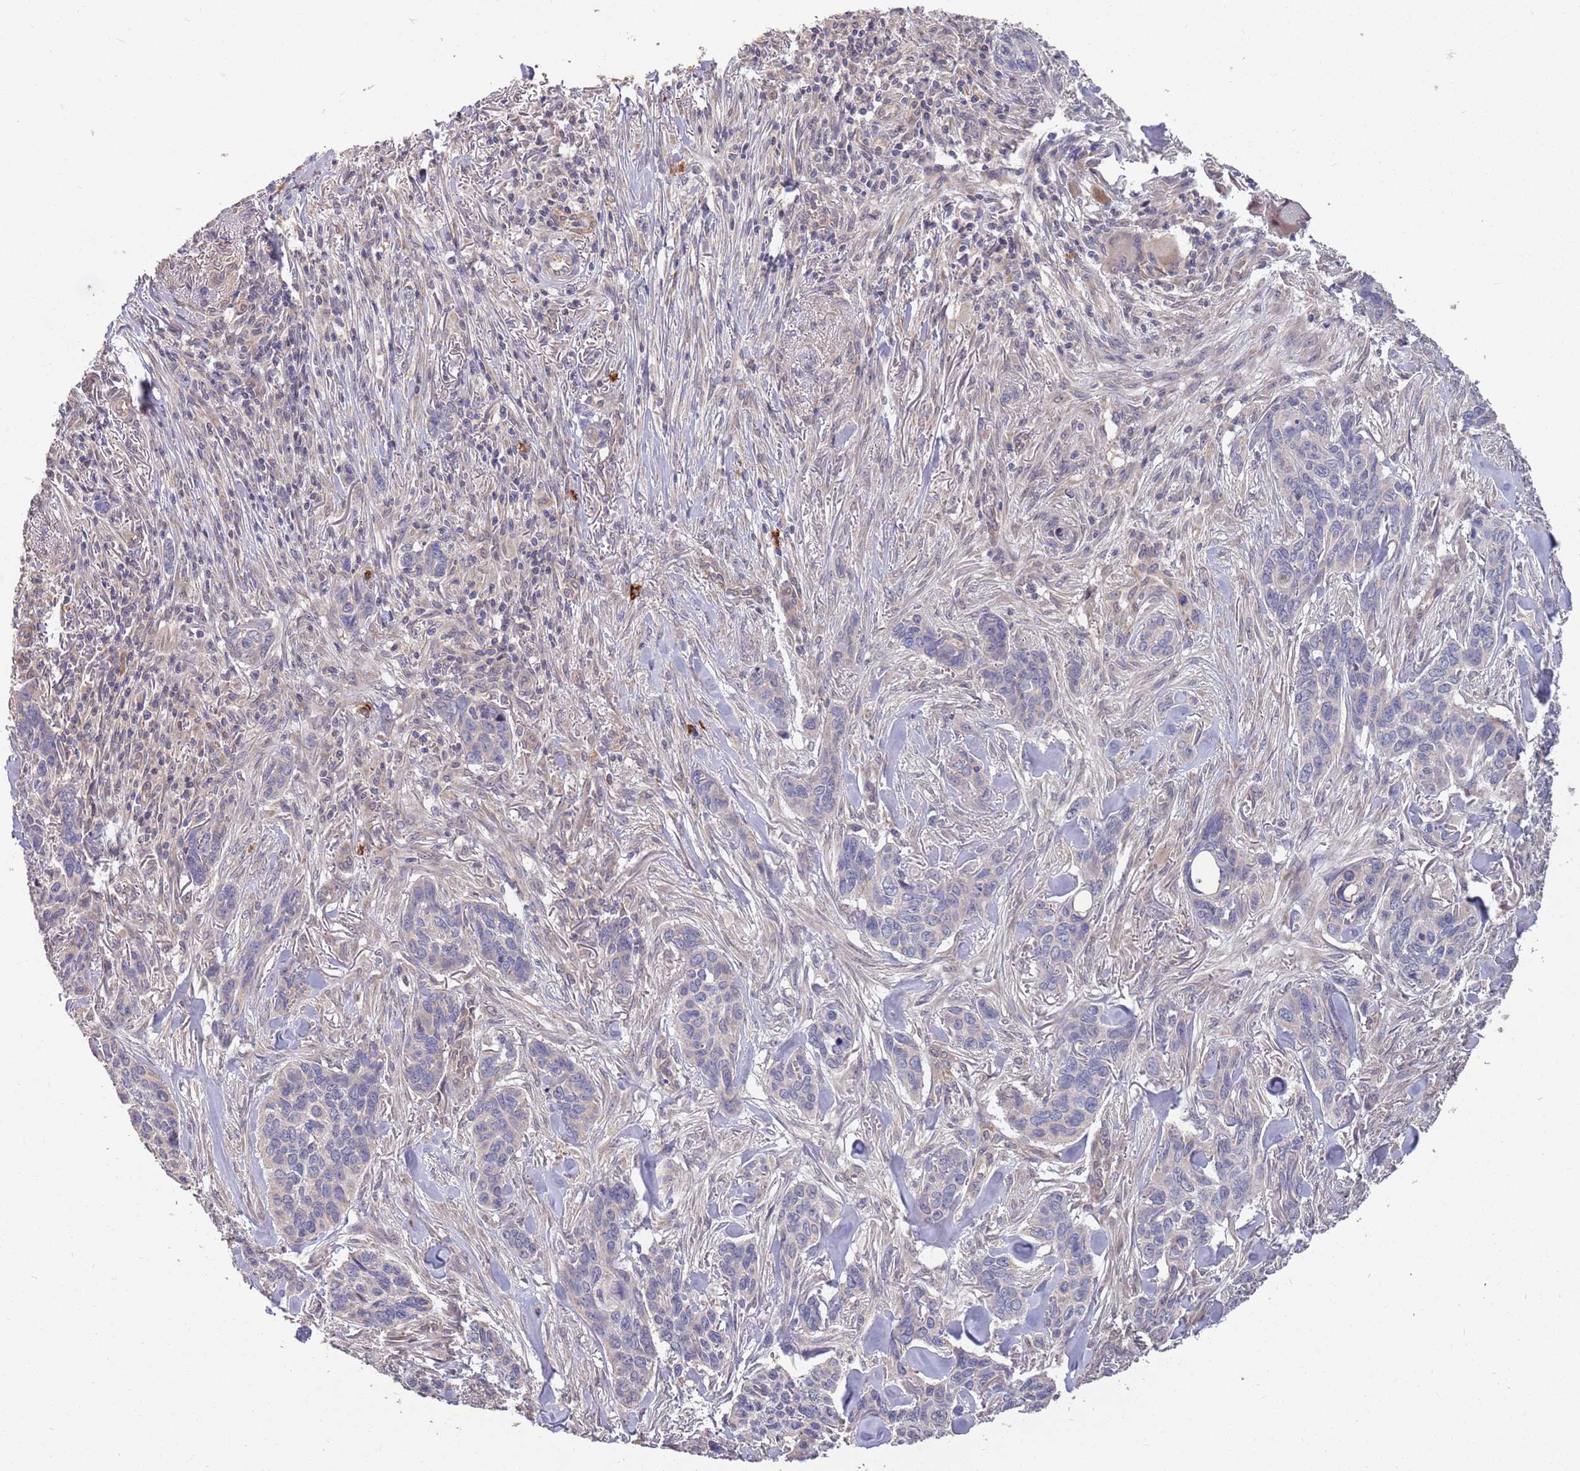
{"staining": {"intensity": "negative", "quantity": "none", "location": "none"}, "tissue": "skin cancer", "cell_type": "Tumor cells", "image_type": "cancer", "snomed": [{"axis": "morphology", "description": "Basal cell carcinoma"}, {"axis": "topography", "description": "Skin"}], "caption": "Protein analysis of skin cancer (basal cell carcinoma) reveals no significant positivity in tumor cells.", "gene": "MARVELD2", "patient": {"sex": "male", "age": 86}}